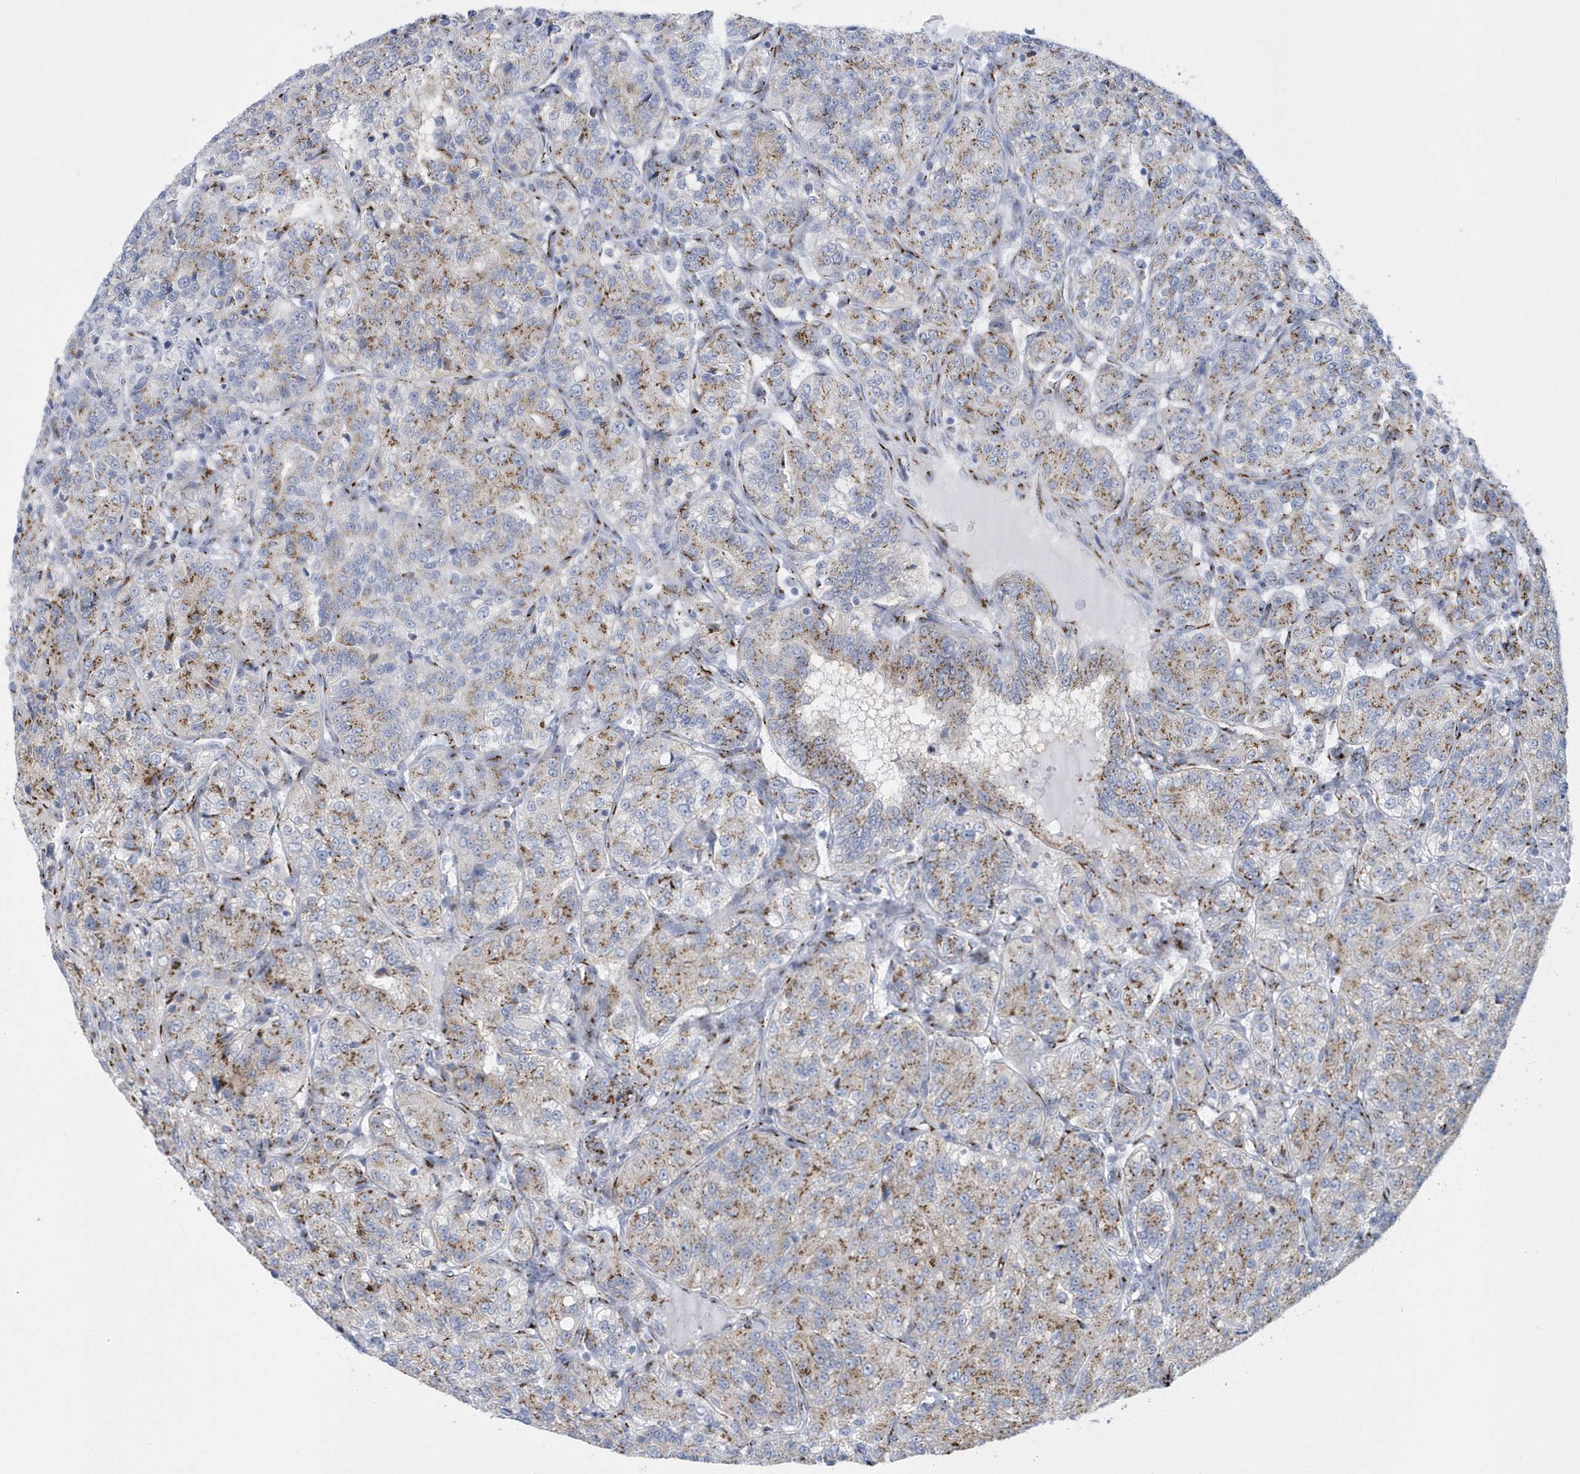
{"staining": {"intensity": "moderate", "quantity": "25%-75%", "location": "cytoplasmic/membranous"}, "tissue": "renal cancer", "cell_type": "Tumor cells", "image_type": "cancer", "snomed": [{"axis": "morphology", "description": "Adenocarcinoma, NOS"}, {"axis": "topography", "description": "Kidney"}], "caption": "Immunohistochemistry micrograph of human renal cancer stained for a protein (brown), which displays medium levels of moderate cytoplasmic/membranous staining in about 25%-75% of tumor cells.", "gene": "SLX9", "patient": {"sex": "female", "age": 63}}